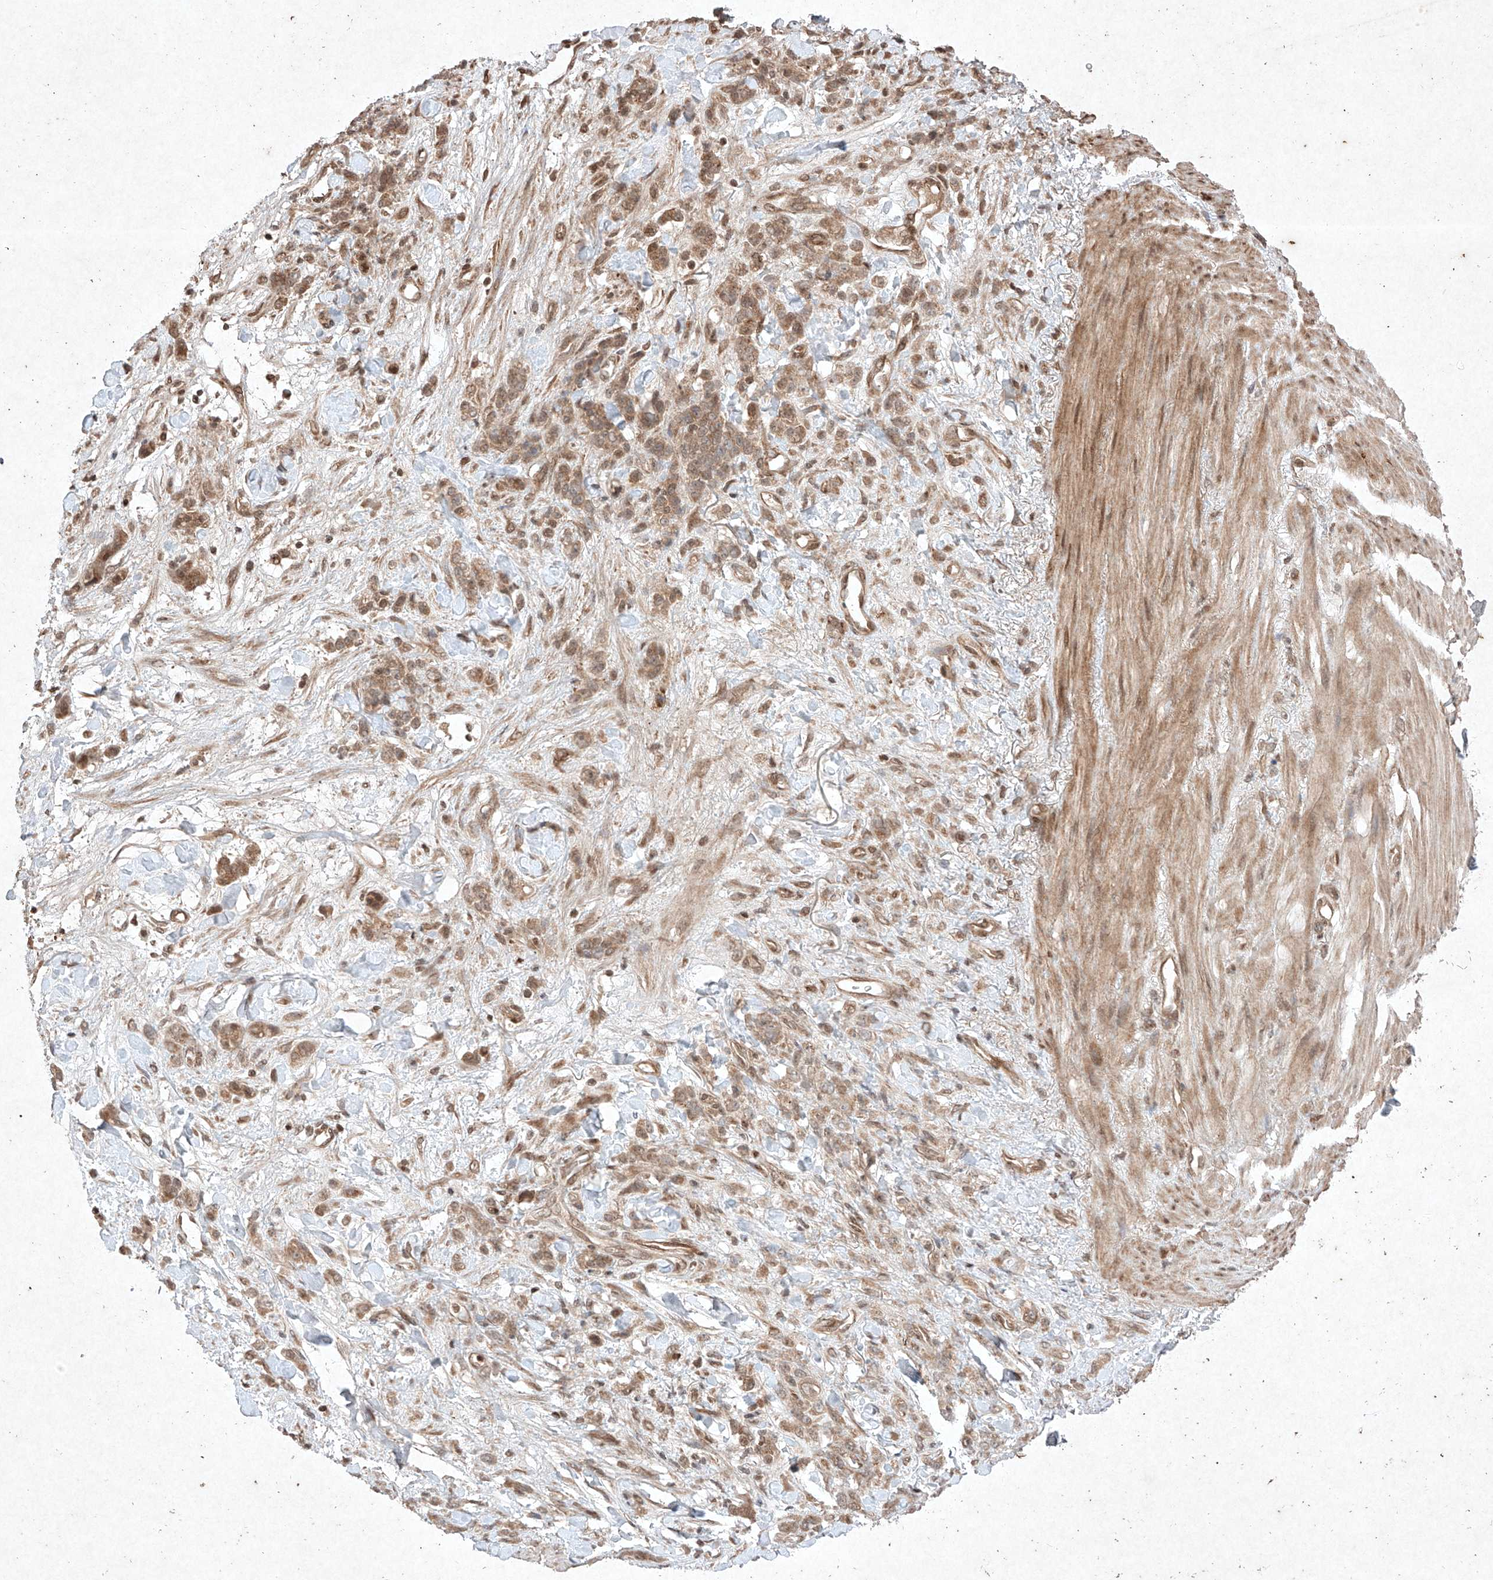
{"staining": {"intensity": "moderate", "quantity": ">75%", "location": "cytoplasmic/membranous,nuclear"}, "tissue": "stomach cancer", "cell_type": "Tumor cells", "image_type": "cancer", "snomed": [{"axis": "morphology", "description": "Normal tissue, NOS"}, {"axis": "morphology", "description": "Adenocarcinoma, NOS"}, {"axis": "topography", "description": "Stomach"}], "caption": "Stomach cancer (adenocarcinoma) tissue shows moderate cytoplasmic/membranous and nuclear staining in approximately >75% of tumor cells", "gene": "RNF31", "patient": {"sex": "male", "age": 82}}